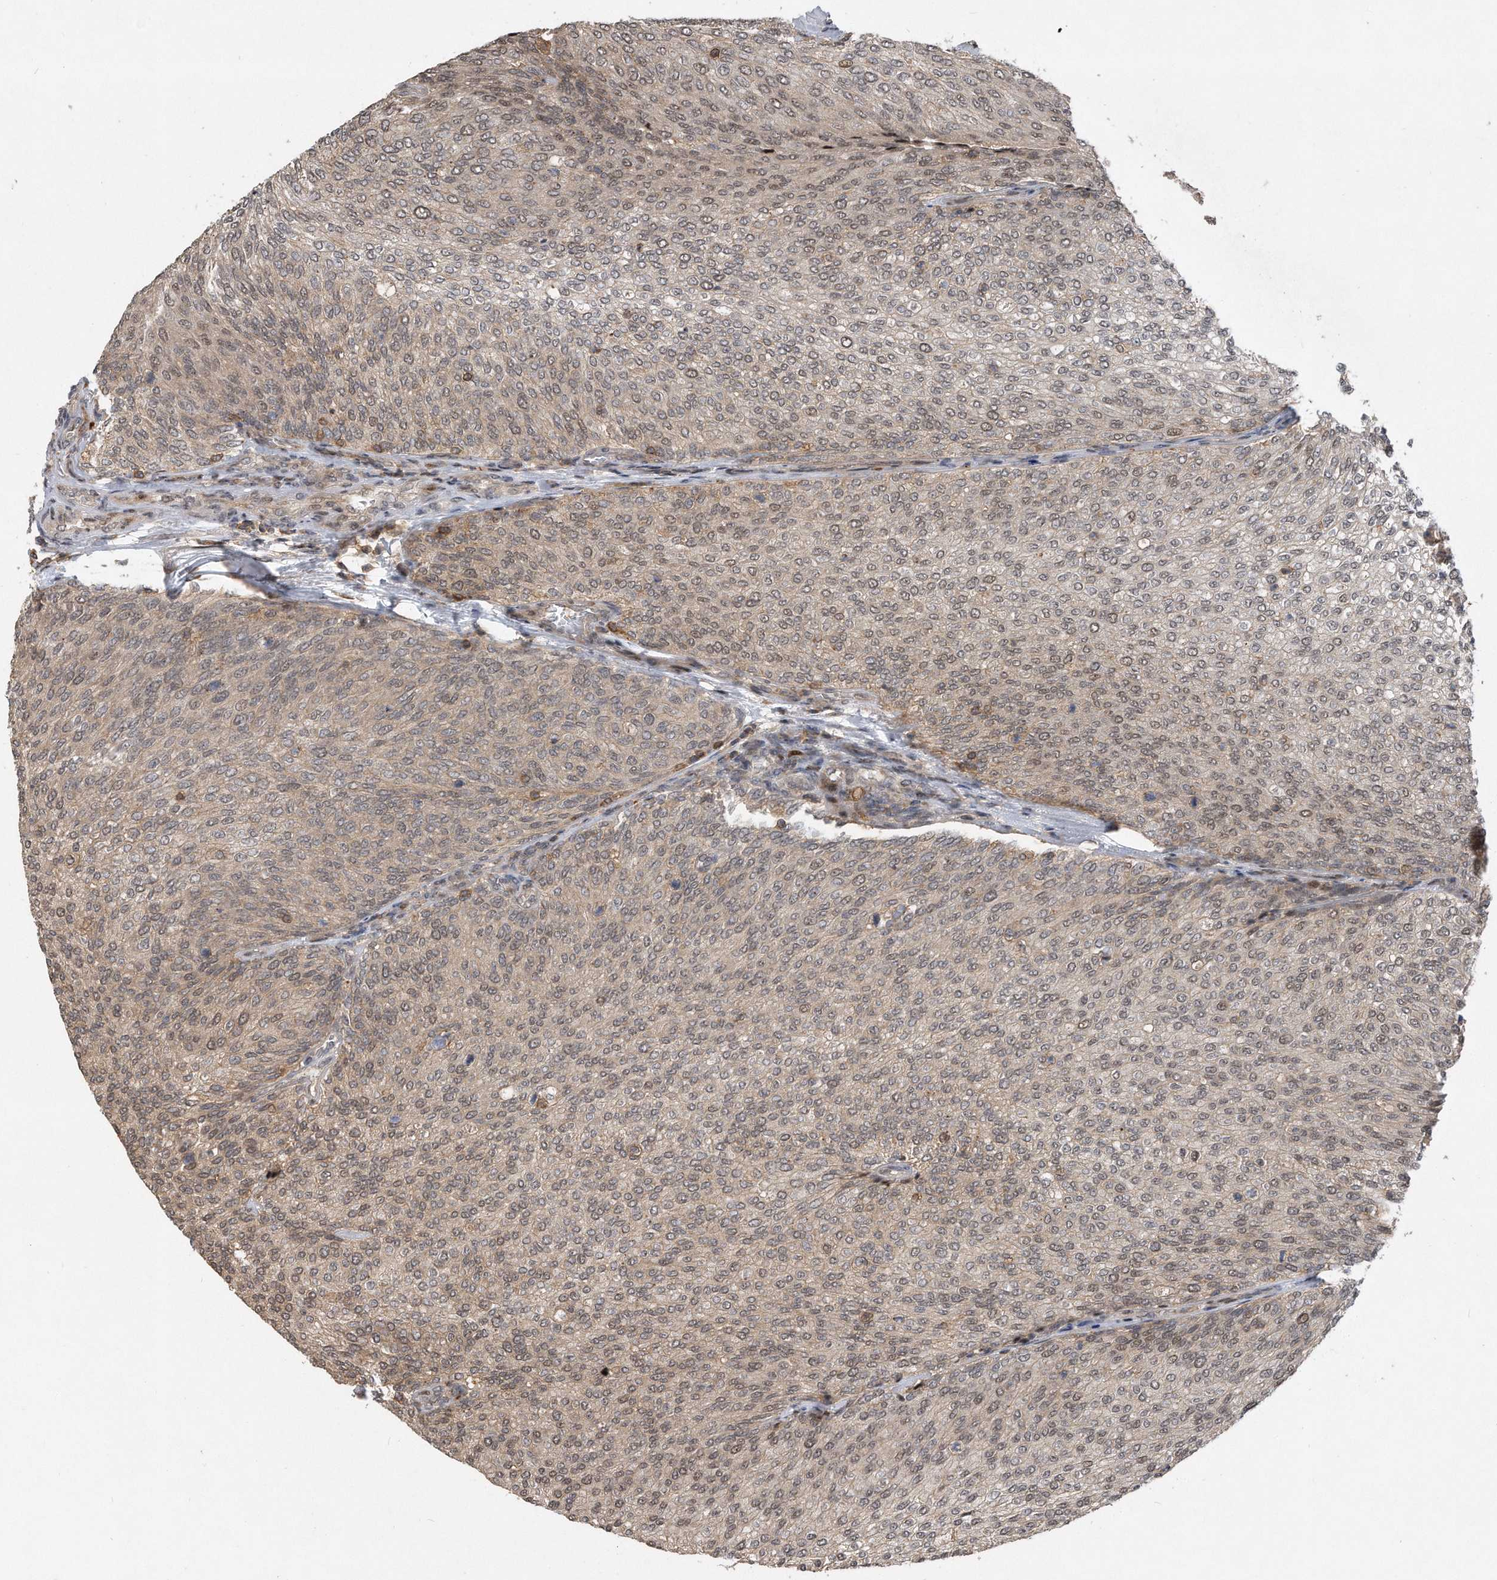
{"staining": {"intensity": "weak", "quantity": "25%-75%", "location": "cytoplasmic/membranous,nuclear"}, "tissue": "urothelial cancer", "cell_type": "Tumor cells", "image_type": "cancer", "snomed": [{"axis": "morphology", "description": "Urothelial carcinoma, Low grade"}, {"axis": "topography", "description": "Urinary bladder"}], "caption": "Immunohistochemistry (IHC) of low-grade urothelial carcinoma exhibits low levels of weak cytoplasmic/membranous and nuclear positivity in about 25%-75% of tumor cells.", "gene": "PGBD2", "patient": {"sex": "female", "age": 79}}